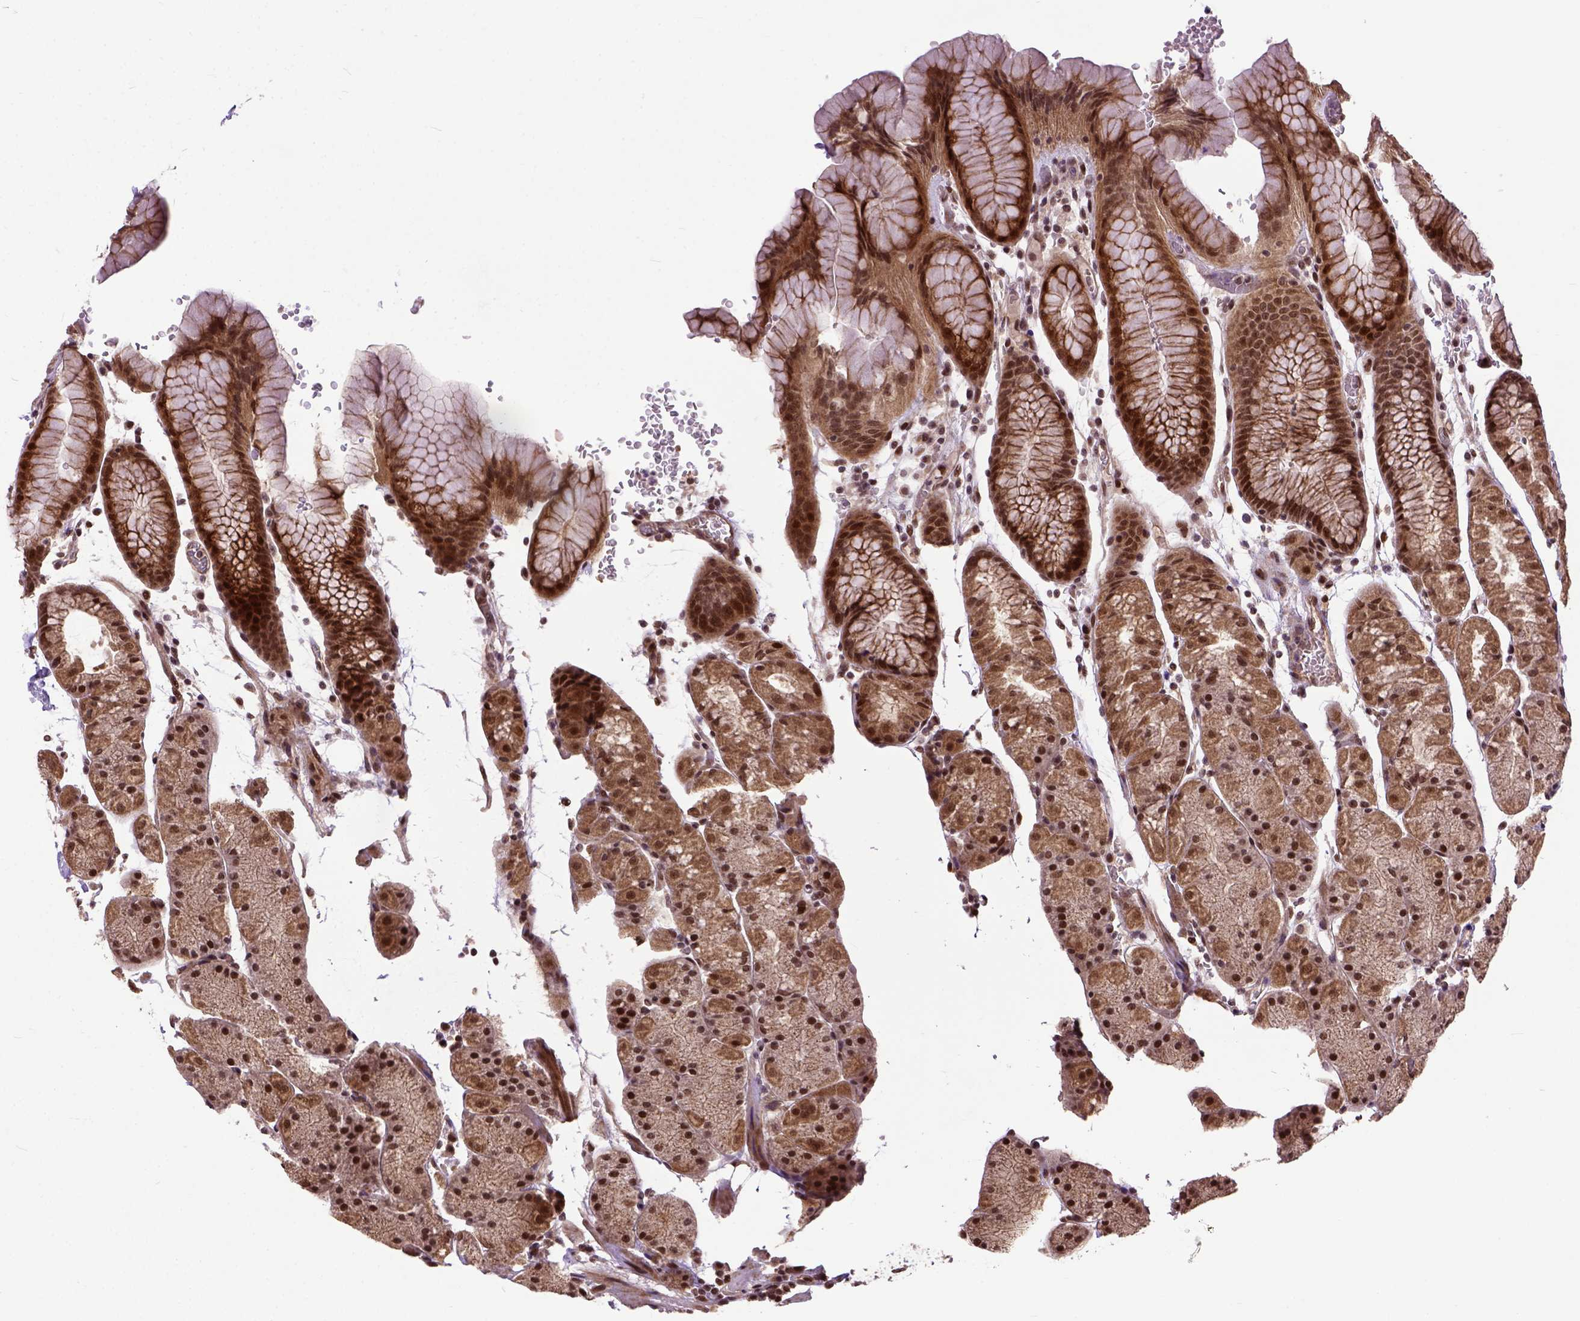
{"staining": {"intensity": "strong", "quantity": ">75%", "location": "nuclear"}, "tissue": "stomach", "cell_type": "Glandular cells", "image_type": "normal", "snomed": [{"axis": "morphology", "description": "Normal tissue, NOS"}, {"axis": "topography", "description": "Stomach, upper"}, {"axis": "topography", "description": "Stomach"}], "caption": "Protein analysis of benign stomach reveals strong nuclear expression in approximately >75% of glandular cells.", "gene": "ZNF630", "patient": {"sex": "male", "age": 76}}